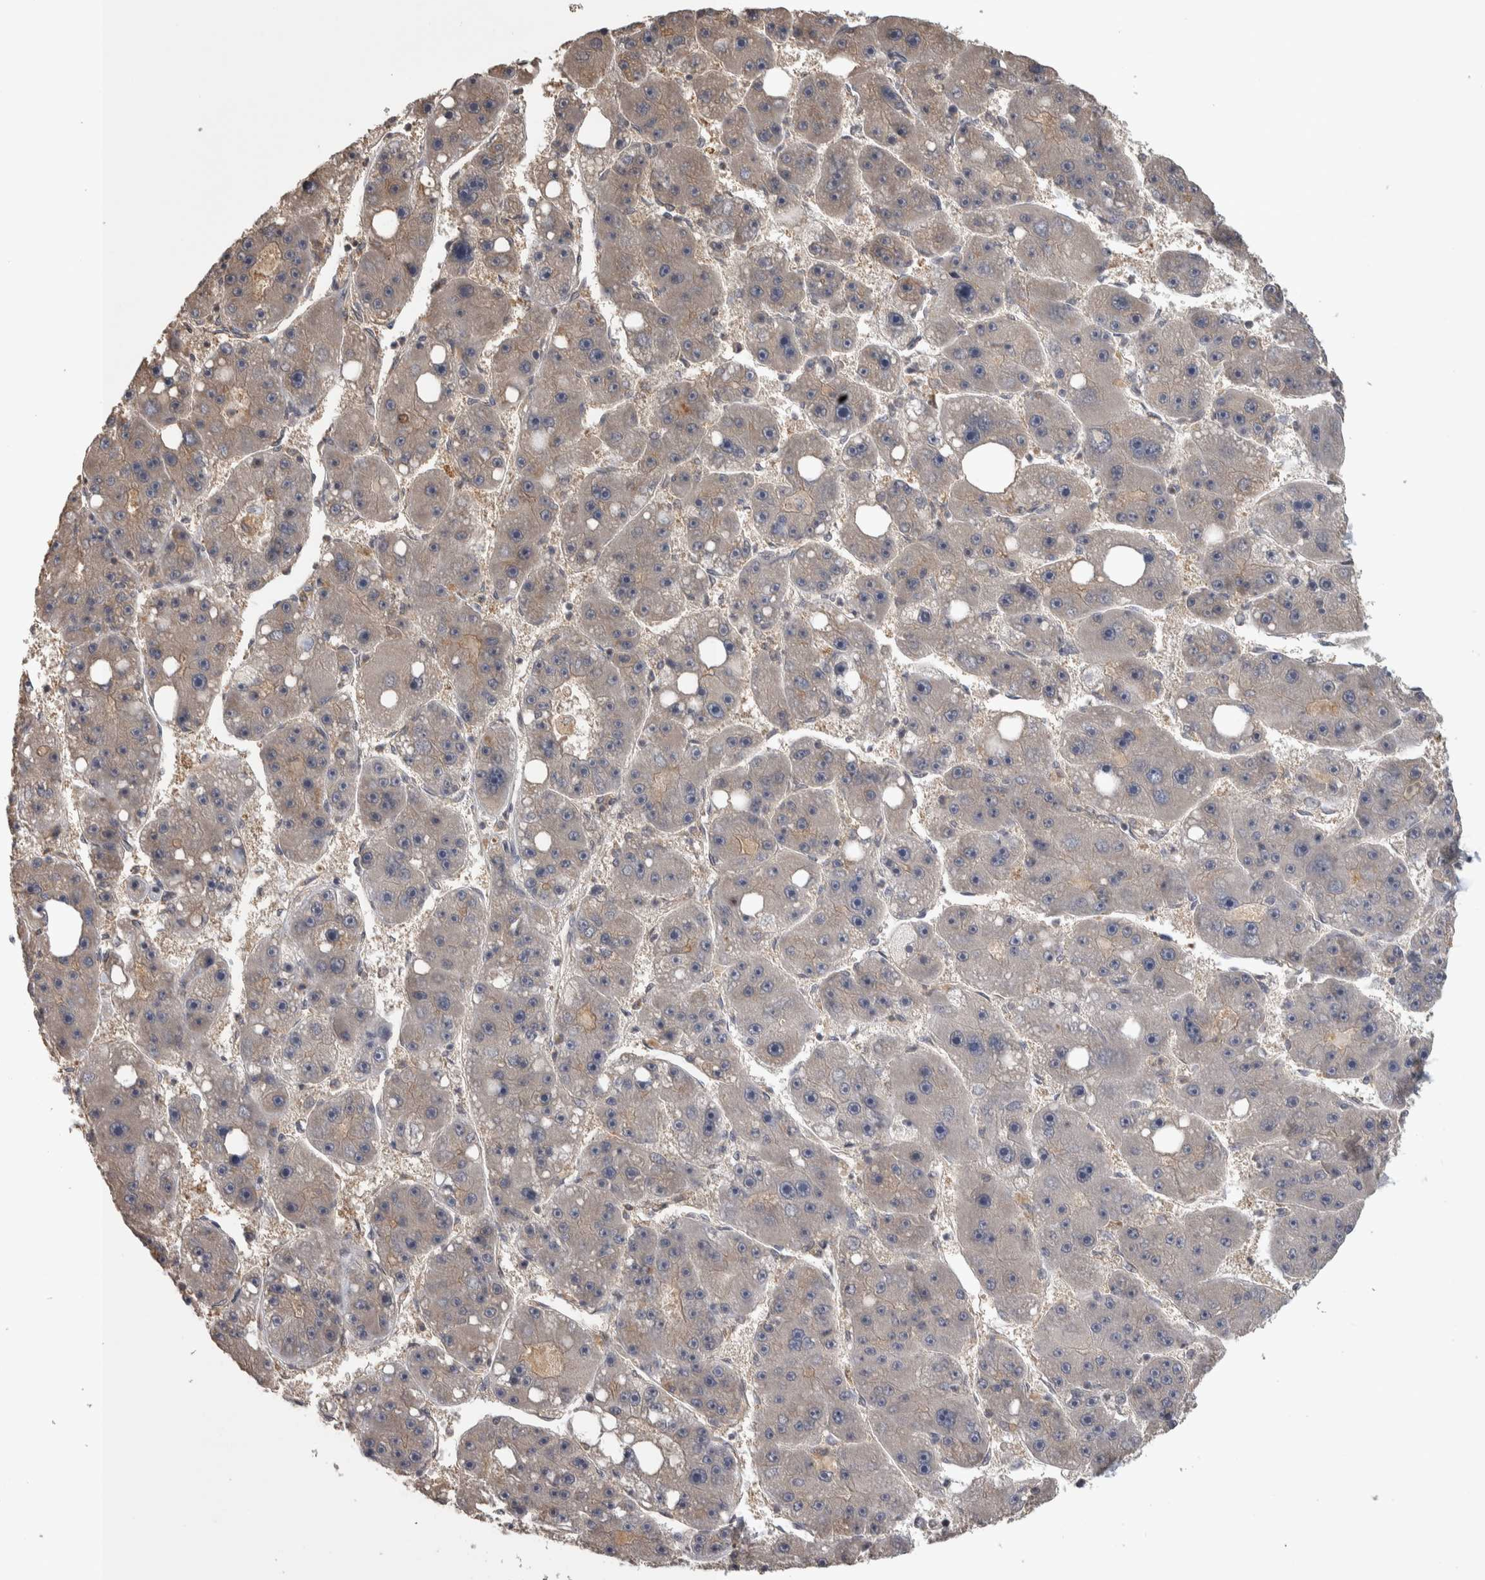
{"staining": {"intensity": "weak", "quantity": "<25%", "location": "cytoplasmic/membranous"}, "tissue": "liver cancer", "cell_type": "Tumor cells", "image_type": "cancer", "snomed": [{"axis": "morphology", "description": "Carcinoma, Hepatocellular, NOS"}, {"axis": "topography", "description": "Liver"}], "caption": "A high-resolution photomicrograph shows immunohistochemistry staining of liver cancer (hepatocellular carcinoma), which displays no significant positivity in tumor cells. The staining is performed using DAB brown chromogen with nuclei counter-stained in using hematoxylin.", "gene": "IFRD1", "patient": {"sex": "female", "age": 61}}